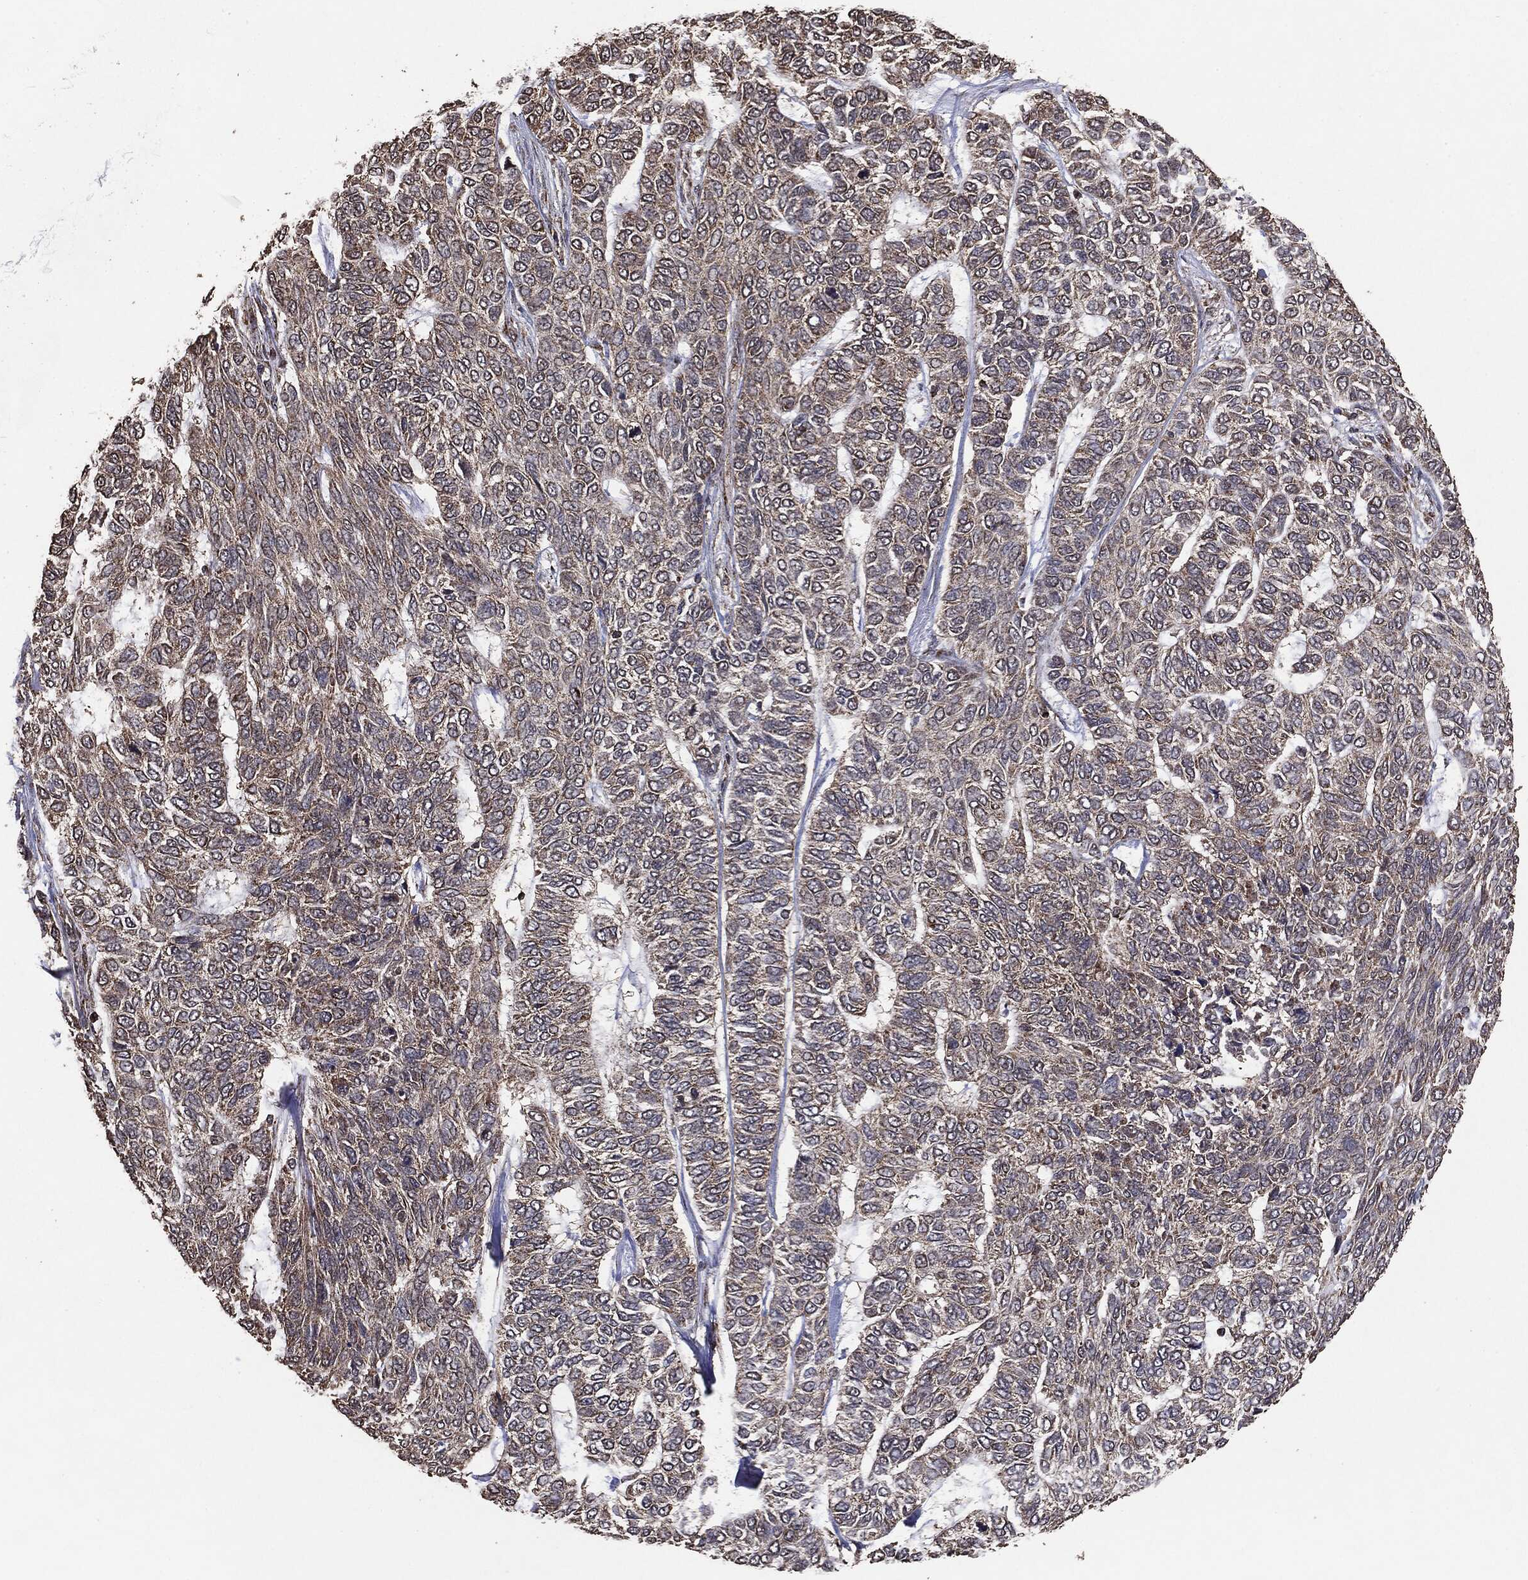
{"staining": {"intensity": "negative", "quantity": "none", "location": "none"}, "tissue": "skin cancer", "cell_type": "Tumor cells", "image_type": "cancer", "snomed": [{"axis": "morphology", "description": "Basal cell carcinoma"}, {"axis": "topography", "description": "Skin"}], "caption": "Tumor cells are negative for protein expression in human basal cell carcinoma (skin). Nuclei are stained in blue.", "gene": "MTOR", "patient": {"sex": "female", "age": 65}}